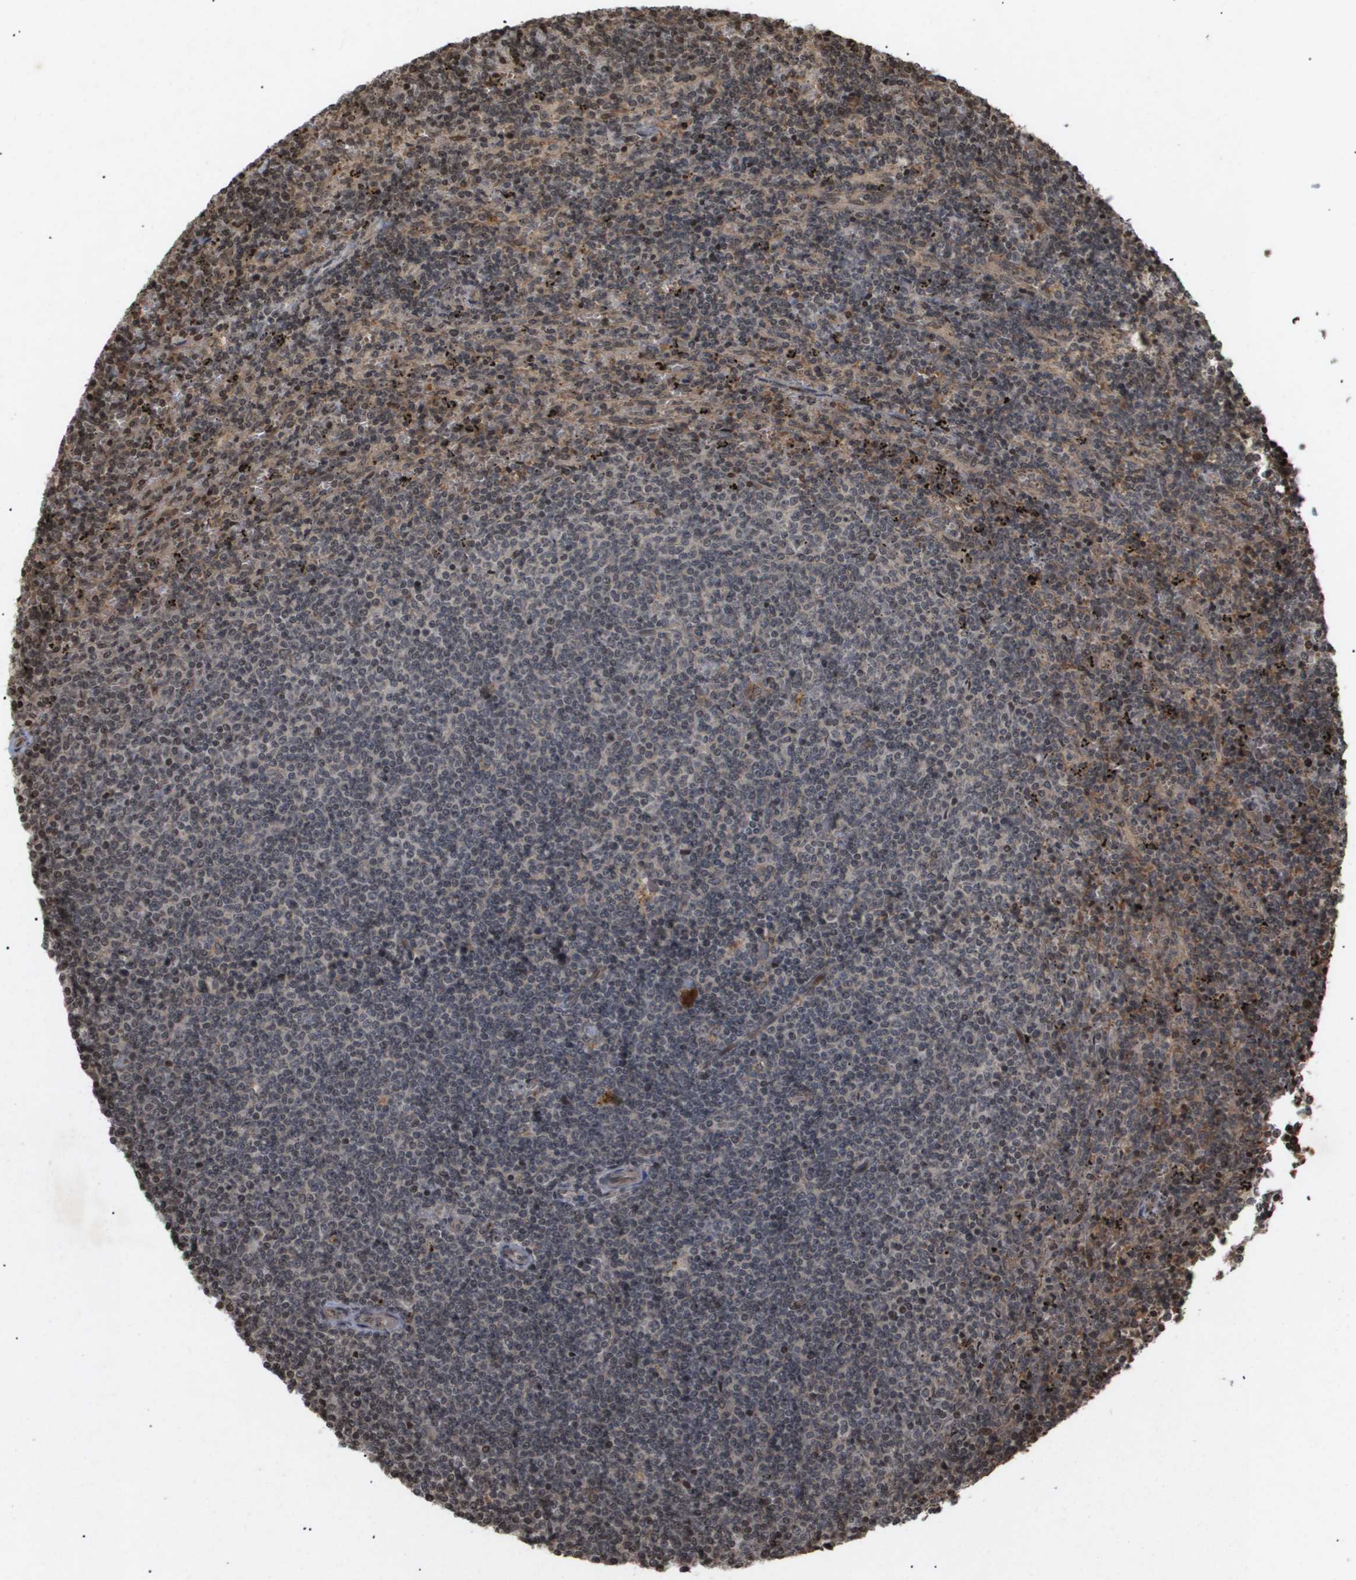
{"staining": {"intensity": "moderate", "quantity": "<25%", "location": "cytoplasmic/membranous,nuclear"}, "tissue": "lymphoma", "cell_type": "Tumor cells", "image_type": "cancer", "snomed": [{"axis": "morphology", "description": "Malignant lymphoma, non-Hodgkin's type, Low grade"}, {"axis": "topography", "description": "Spleen"}], "caption": "A brown stain highlights moderate cytoplasmic/membranous and nuclear positivity of a protein in lymphoma tumor cells. Nuclei are stained in blue.", "gene": "HSPA6", "patient": {"sex": "female", "age": 50}}